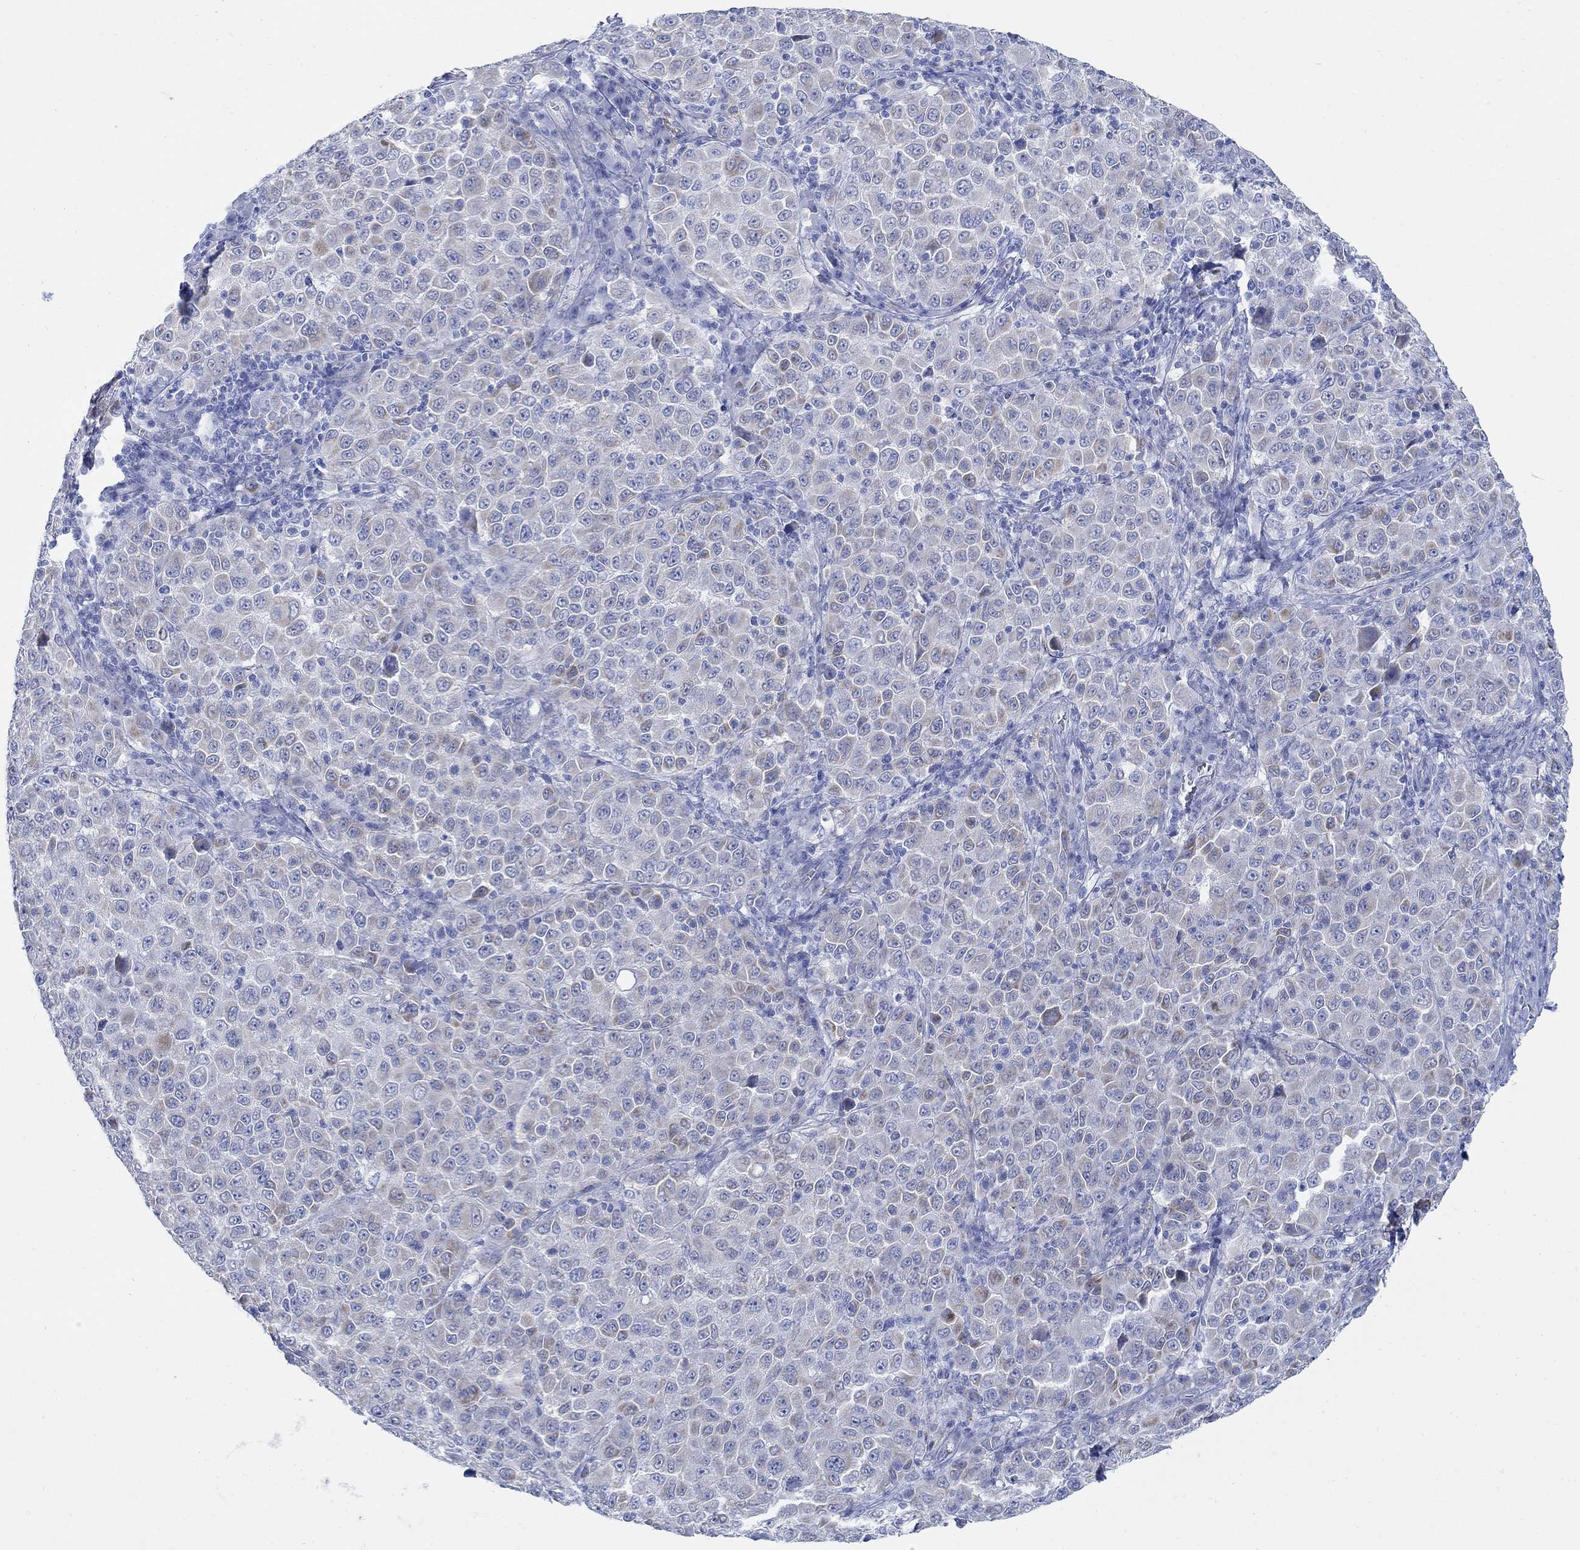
{"staining": {"intensity": "weak", "quantity": "<25%", "location": "cytoplasmic/membranous"}, "tissue": "melanoma", "cell_type": "Tumor cells", "image_type": "cancer", "snomed": [{"axis": "morphology", "description": "Malignant melanoma, NOS"}, {"axis": "topography", "description": "Skin"}], "caption": "Immunohistochemistry (IHC) of malignant melanoma shows no staining in tumor cells. (Brightfield microscopy of DAB immunohistochemistry at high magnification).", "gene": "ZDHHC14", "patient": {"sex": "female", "age": 57}}